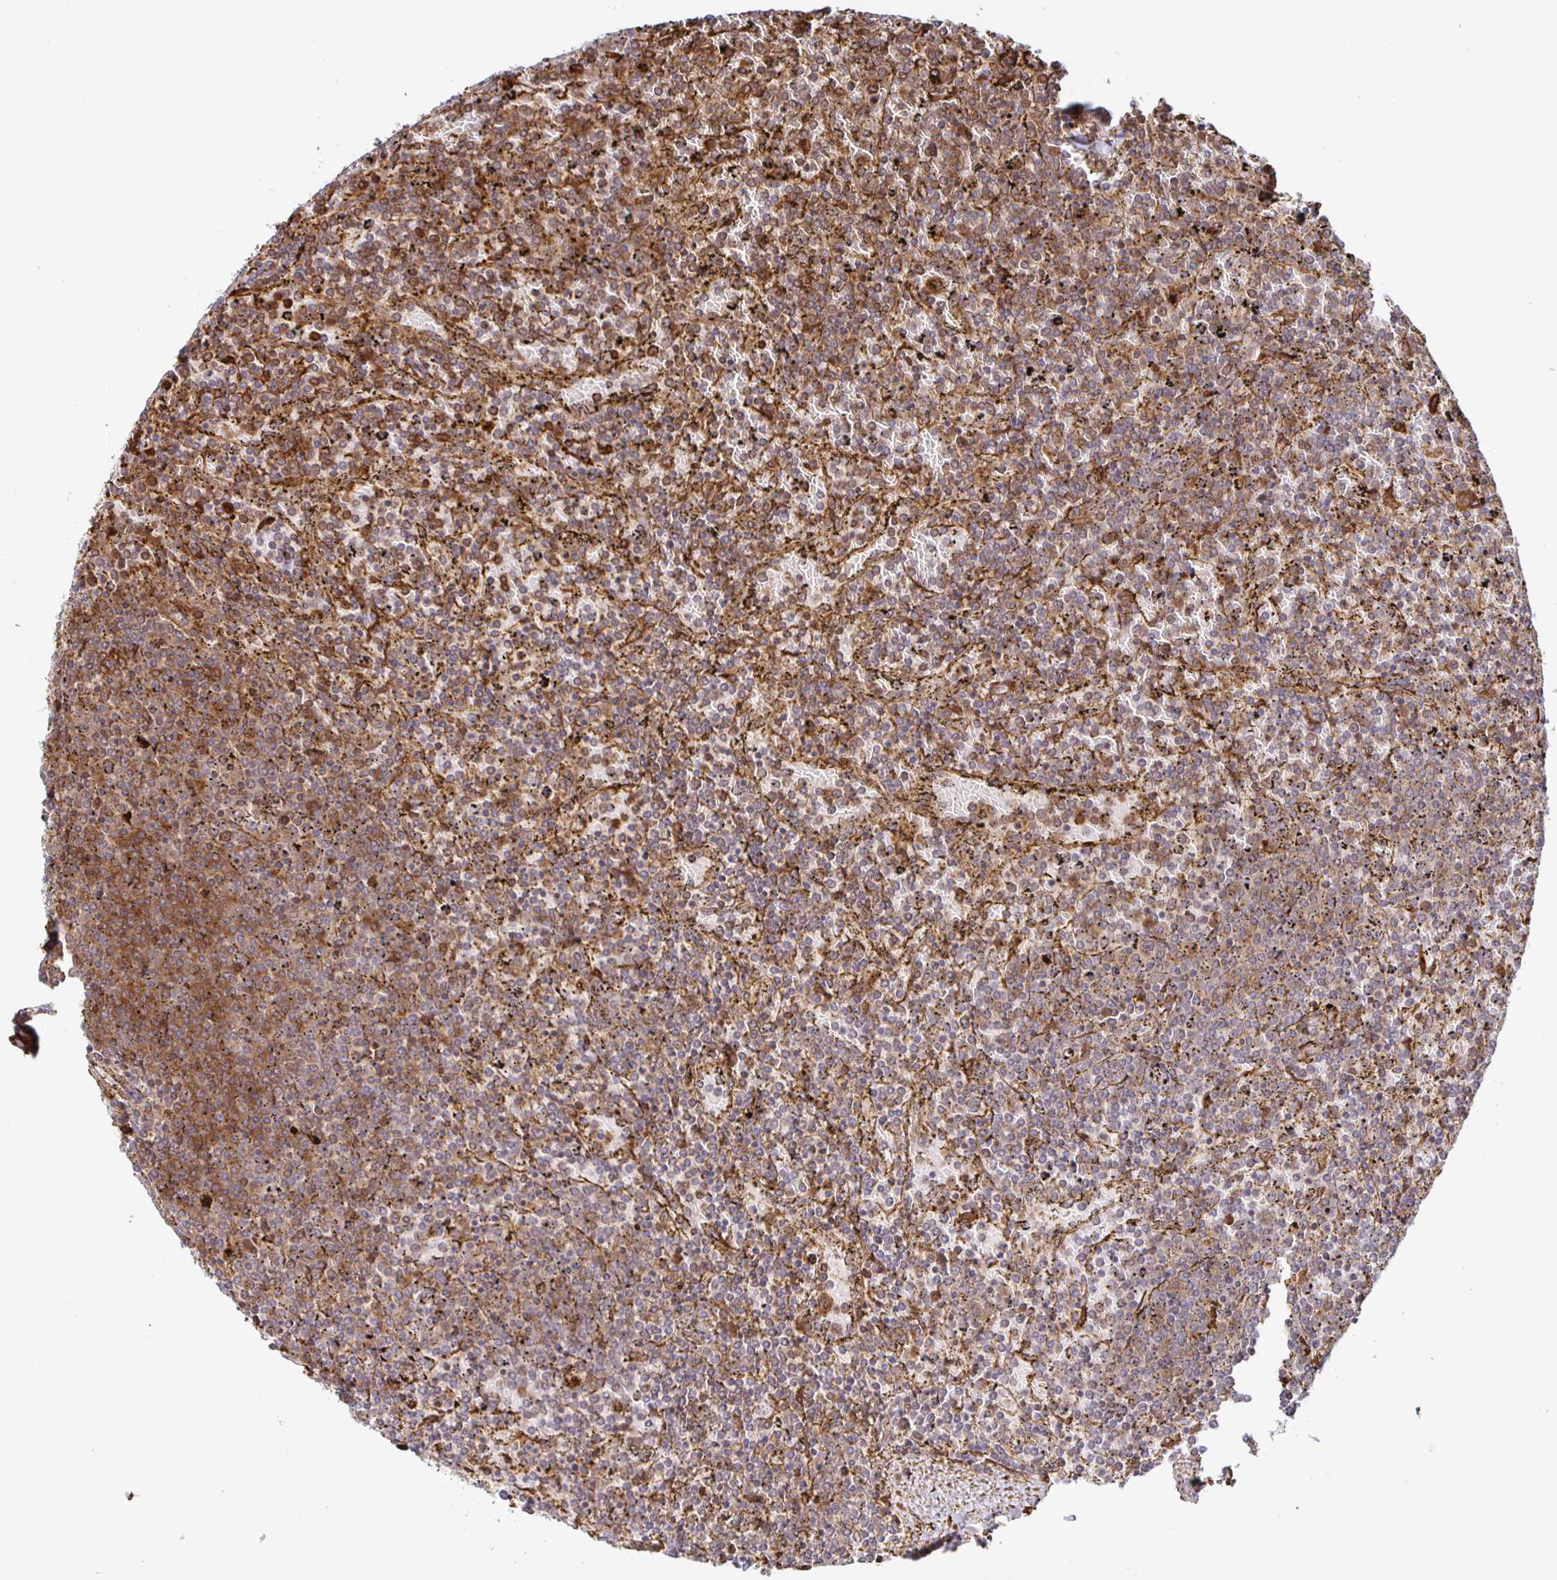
{"staining": {"intensity": "moderate", "quantity": ">75%", "location": "cytoplasmic/membranous"}, "tissue": "lymphoma", "cell_type": "Tumor cells", "image_type": "cancer", "snomed": [{"axis": "morphology", "description": "Malignant lymphoma, non-Hodgkin's type, Low grade"}, {"axis": "topography", "description": "Spleen"}], "caption": "Protein expression analysis of lymphoma exhibits moderate cytoplasmic/membranous expression in about >75% of tumor cells.", "gene": "STRAP", "patient": {"sex": "female", "age": 77}}